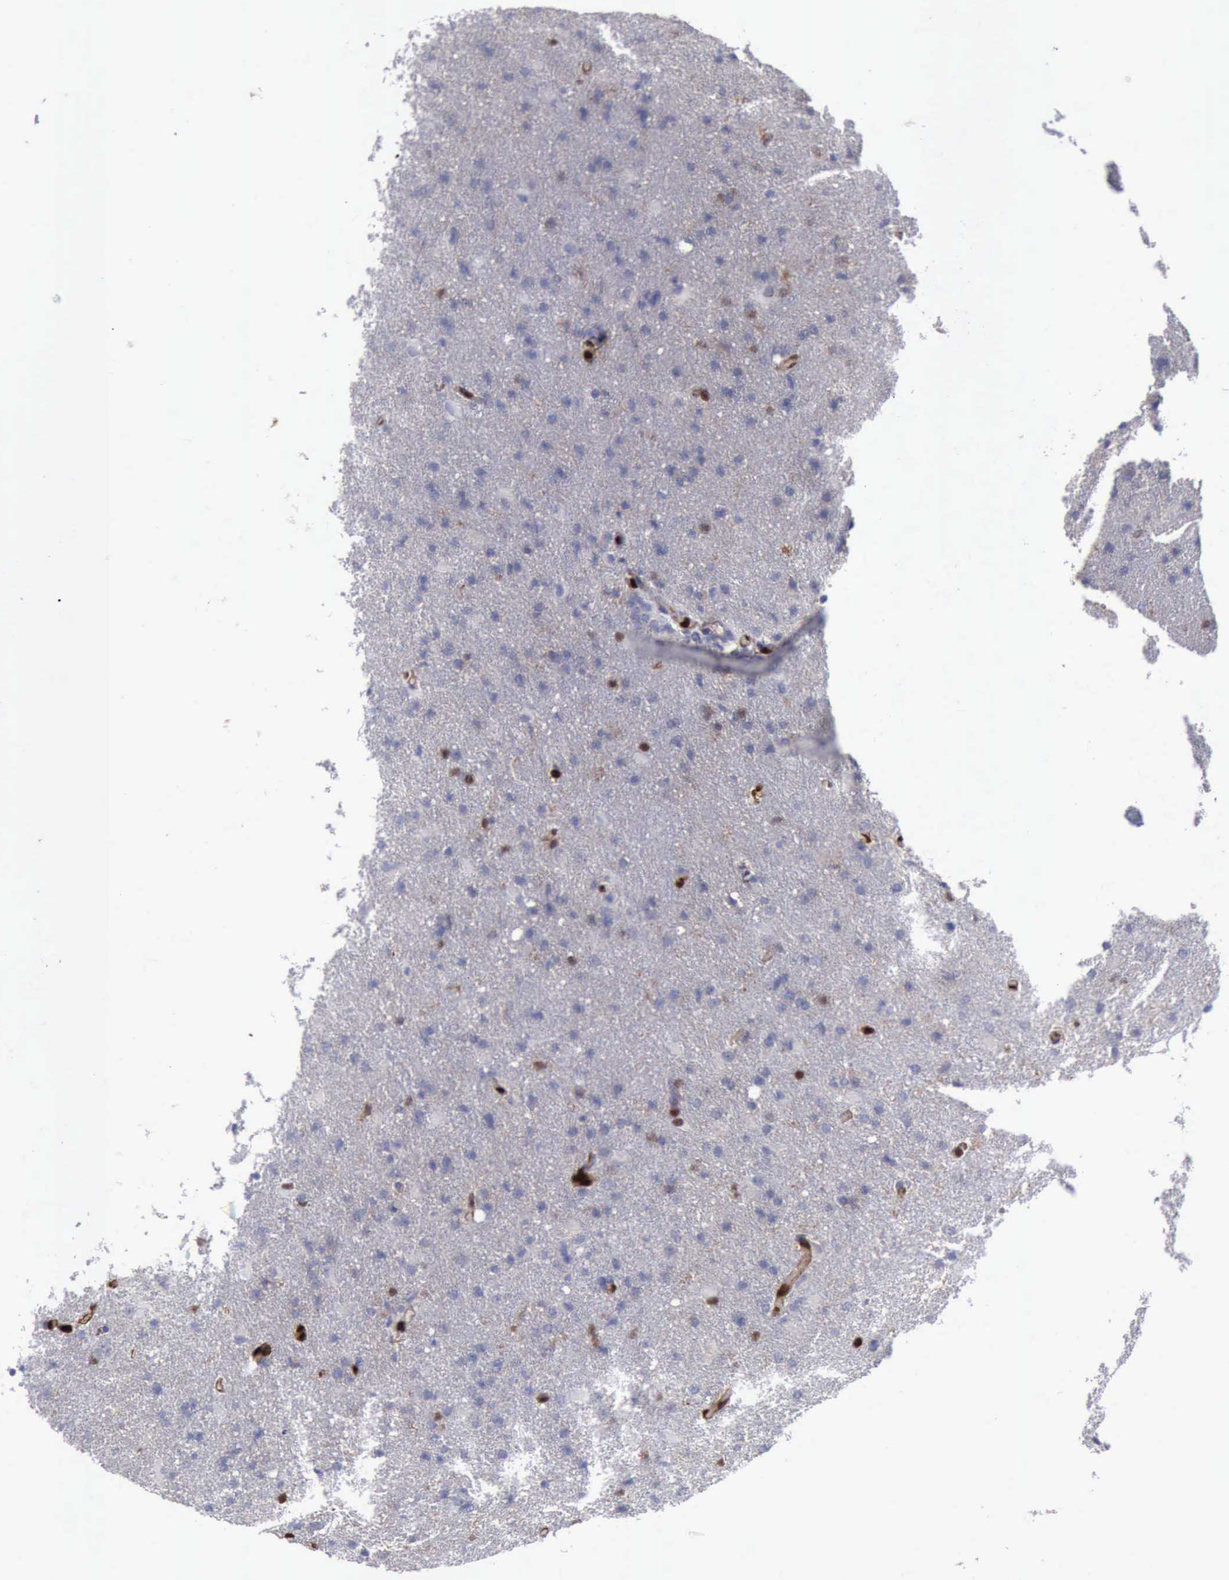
{"staining": {"intensity": "negative", "quantity": "none", "location": "none"}, "tissue": "glioma", "cell_type": "Tumor cells", "image_type": "cancer", "snomed": [{"axis": "morphology", "description": "Glioma, malignant, High grade"}, {"axis": "topography", "description": "Brain"}], "caption": "This is an immunohistochemistry (IHC) image of human glioma. There is no positivity in tumor cells.", "gene": "PDCD4", "patient": {"sex": "male", "age": 68}}